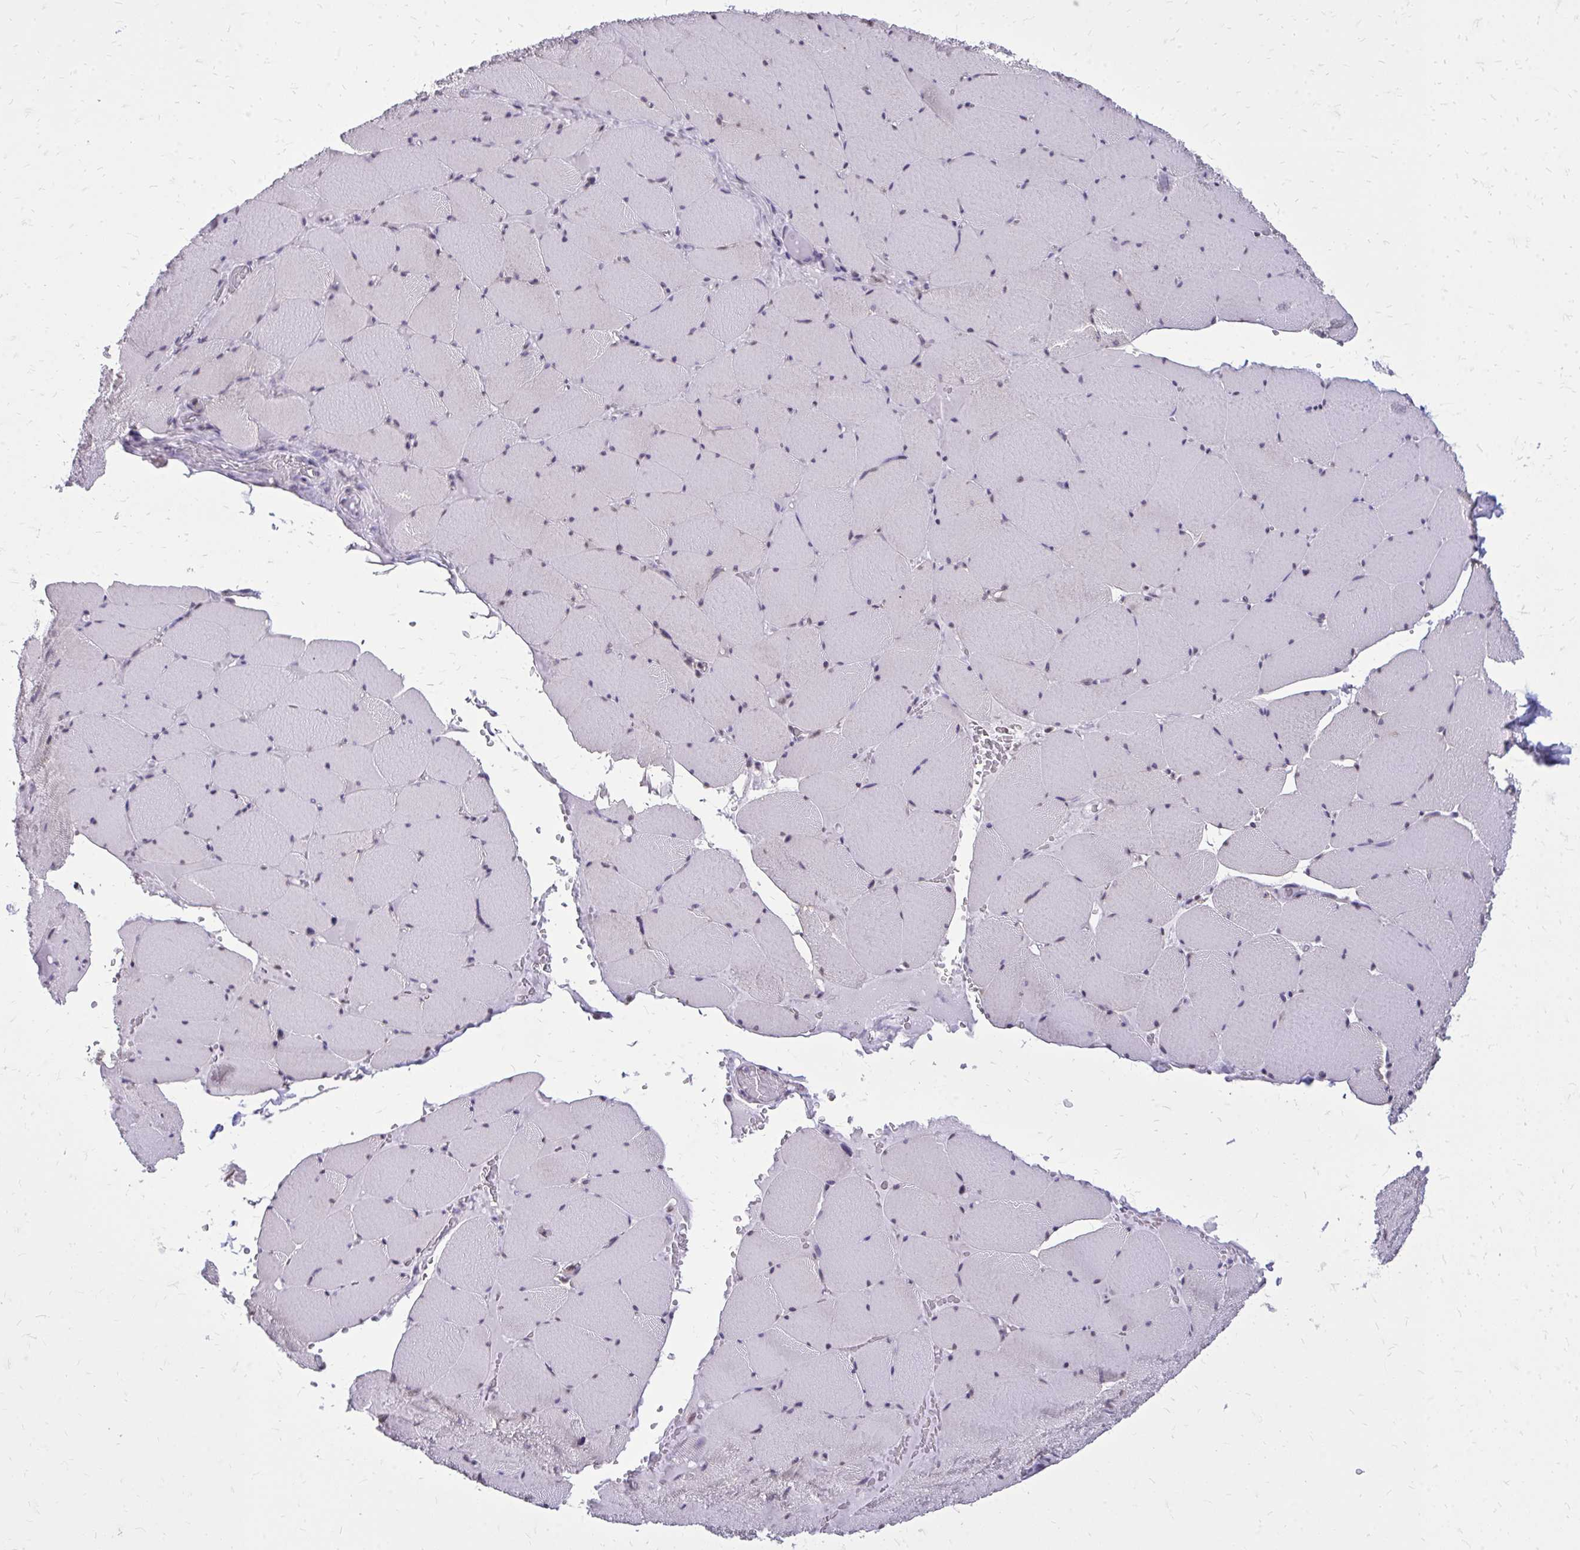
{"staining": {"intensity": "negative", "quantity": "none", "location": "none"}, "tissue": "skeletal muscle", "cell_type": "Myocytes", "image_type": "normal", "snomed": [{"axis": "morphology", "description": "Normal tissue, NOS"}, {"axis": "topography", "description": "Skeletal muscle"}, {"axis": "topography", "description": "Head-Neck"}], "caption": "Normal skeletal muscle was stained to show a protein in brown. There is no significant positivity in myocytes. (Brightfield microscopy of DAB immunohistochemistry at high magnification).", "gene": "AKAP5", "patient": {"sex": "male", "age": 66}}